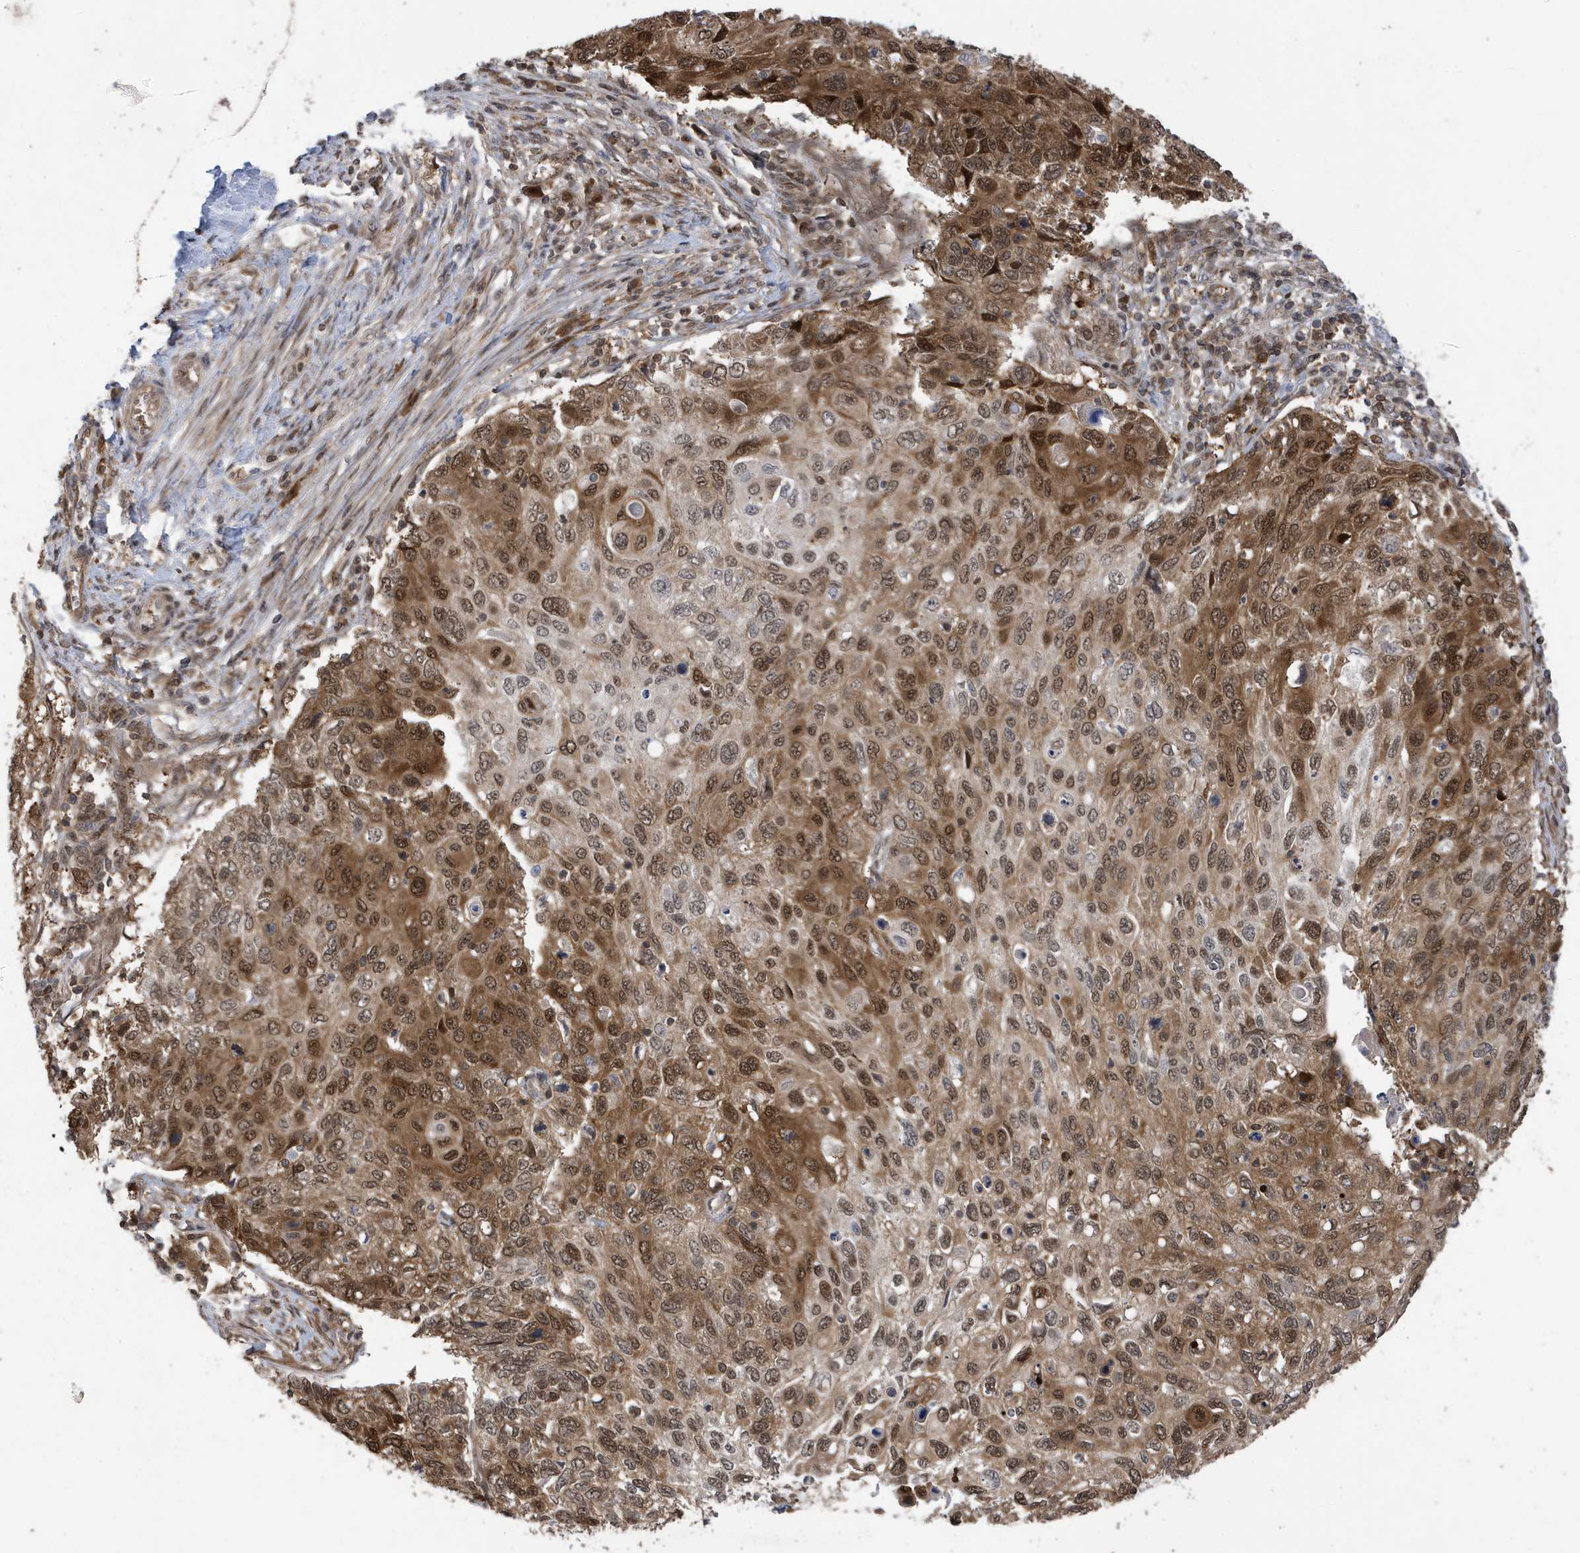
{"staining": {"intensity": "moderate", "quantity": ">75%", "location": "cytoplasmic/membranous,nuclear"}, "tissue": "cervical cancer", "cell_type": "Tumor cells", "image_type": "cancer", "snomed": [{"axis": "morphology", "description": "Squamous cell carcinoma, NOS"}, {"axis": "topography", "description": "Cervix"}], "caption": "Human cervical squamous cell carcinoma stained with a protein marker demonstrates moderate staining in tumor cells.", "gene": "UBQLN1", "patient": {"sex": "female", "age": 70}}